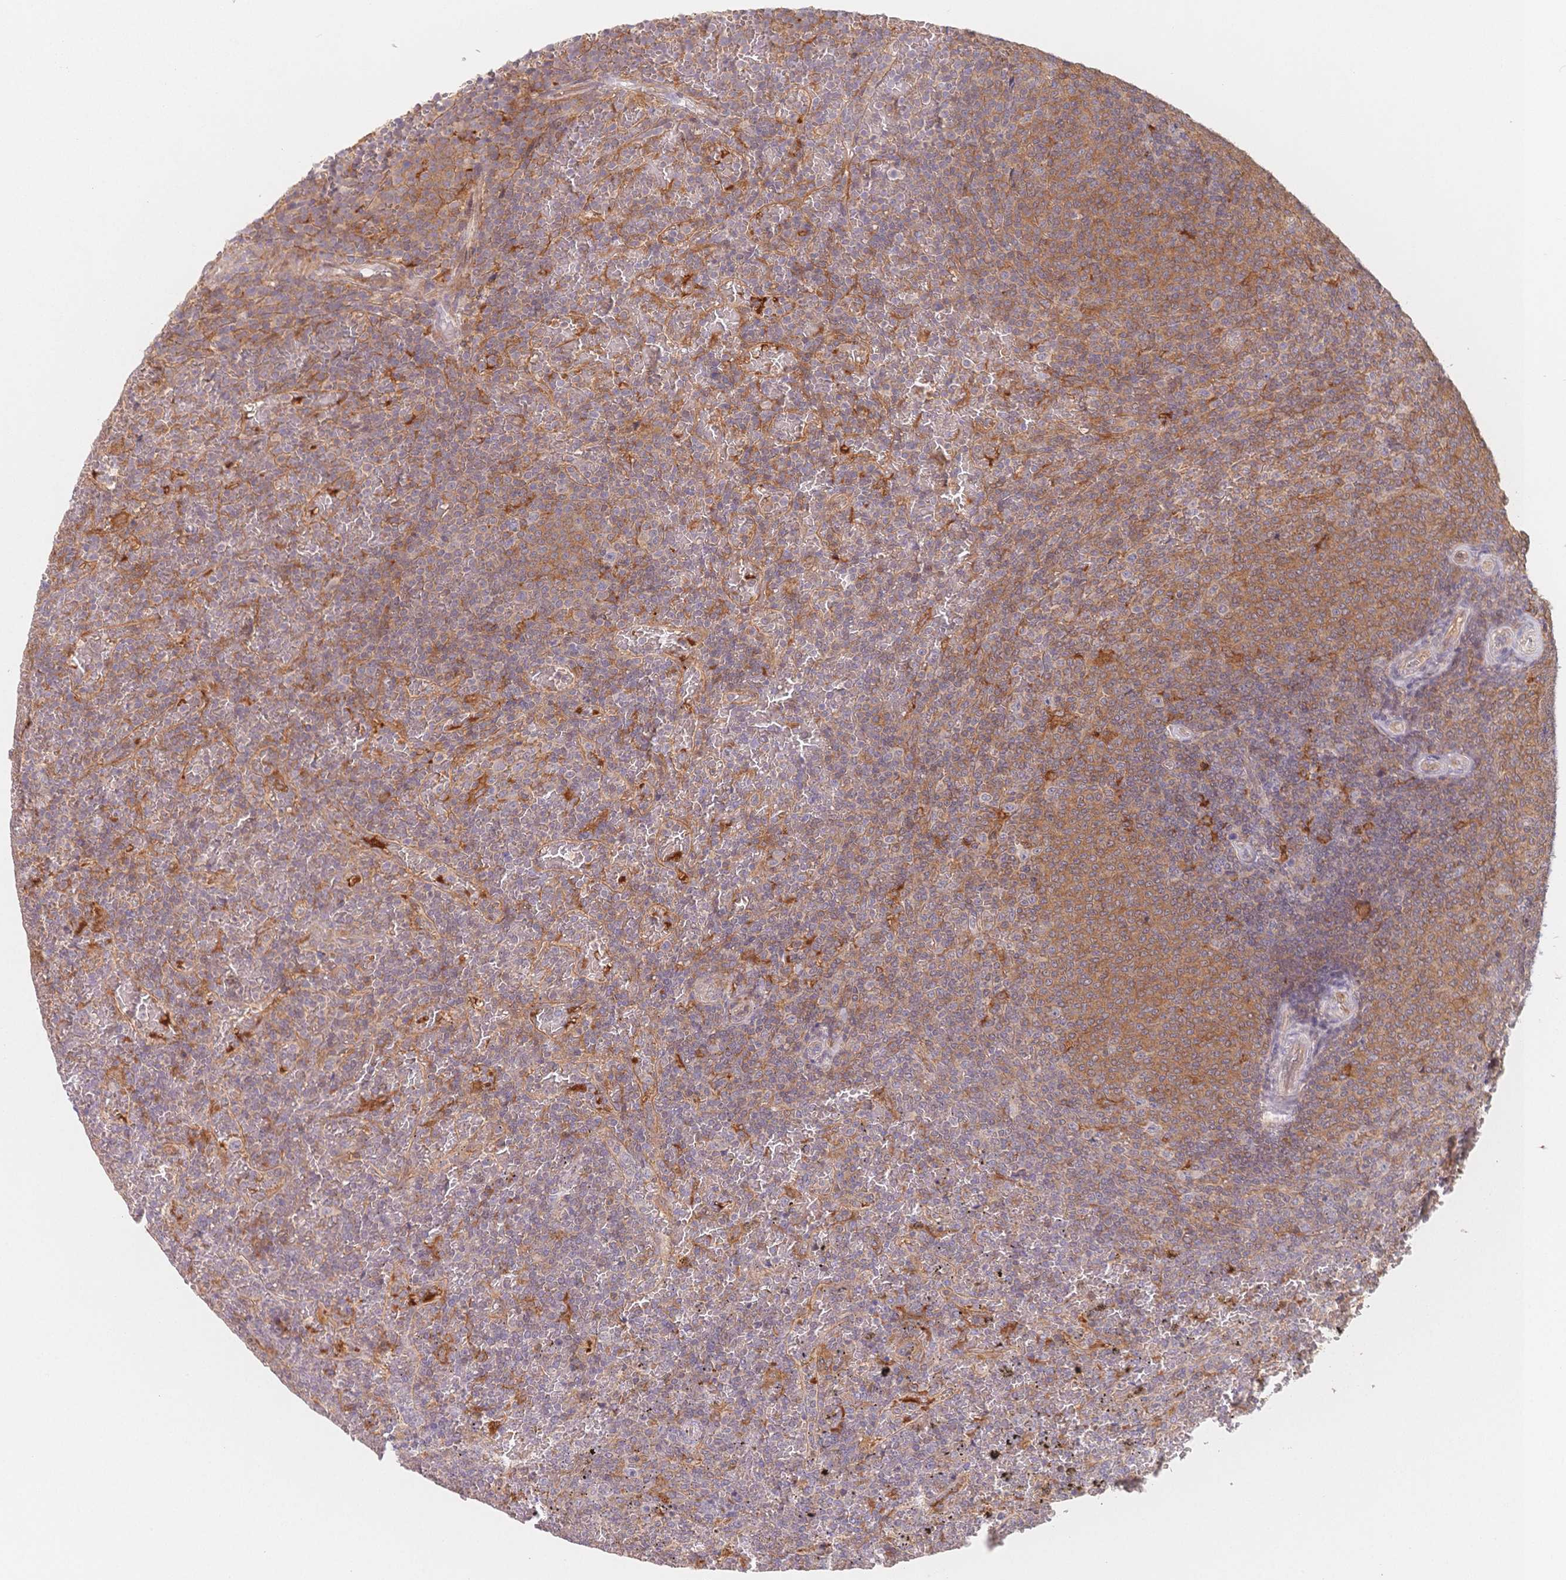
{"staining": {"intensity": "moderate", "quantity": "<25%", "location": "cytoplasmic/membranous"}, "tissue": "lymphoma", "cell_type": "Tumor cells", "image_type": "cancer", "snomed": [{"axis": "morphology", "description": "Malignant lymphoma, non-Hodgkin's type, Low grade"}, {"axis": "topography", "description": "Spleen"}], "caption": "Protein analysis of lymphoma tissue shows moderate cytoplasmic/membranous positivity in about <25% of tumor cells. (brown staining indicates protein expression, while blue staining denotes nuclei).", "gene": "C12orf75", "patient": {"sex": "female", "age": 77}}